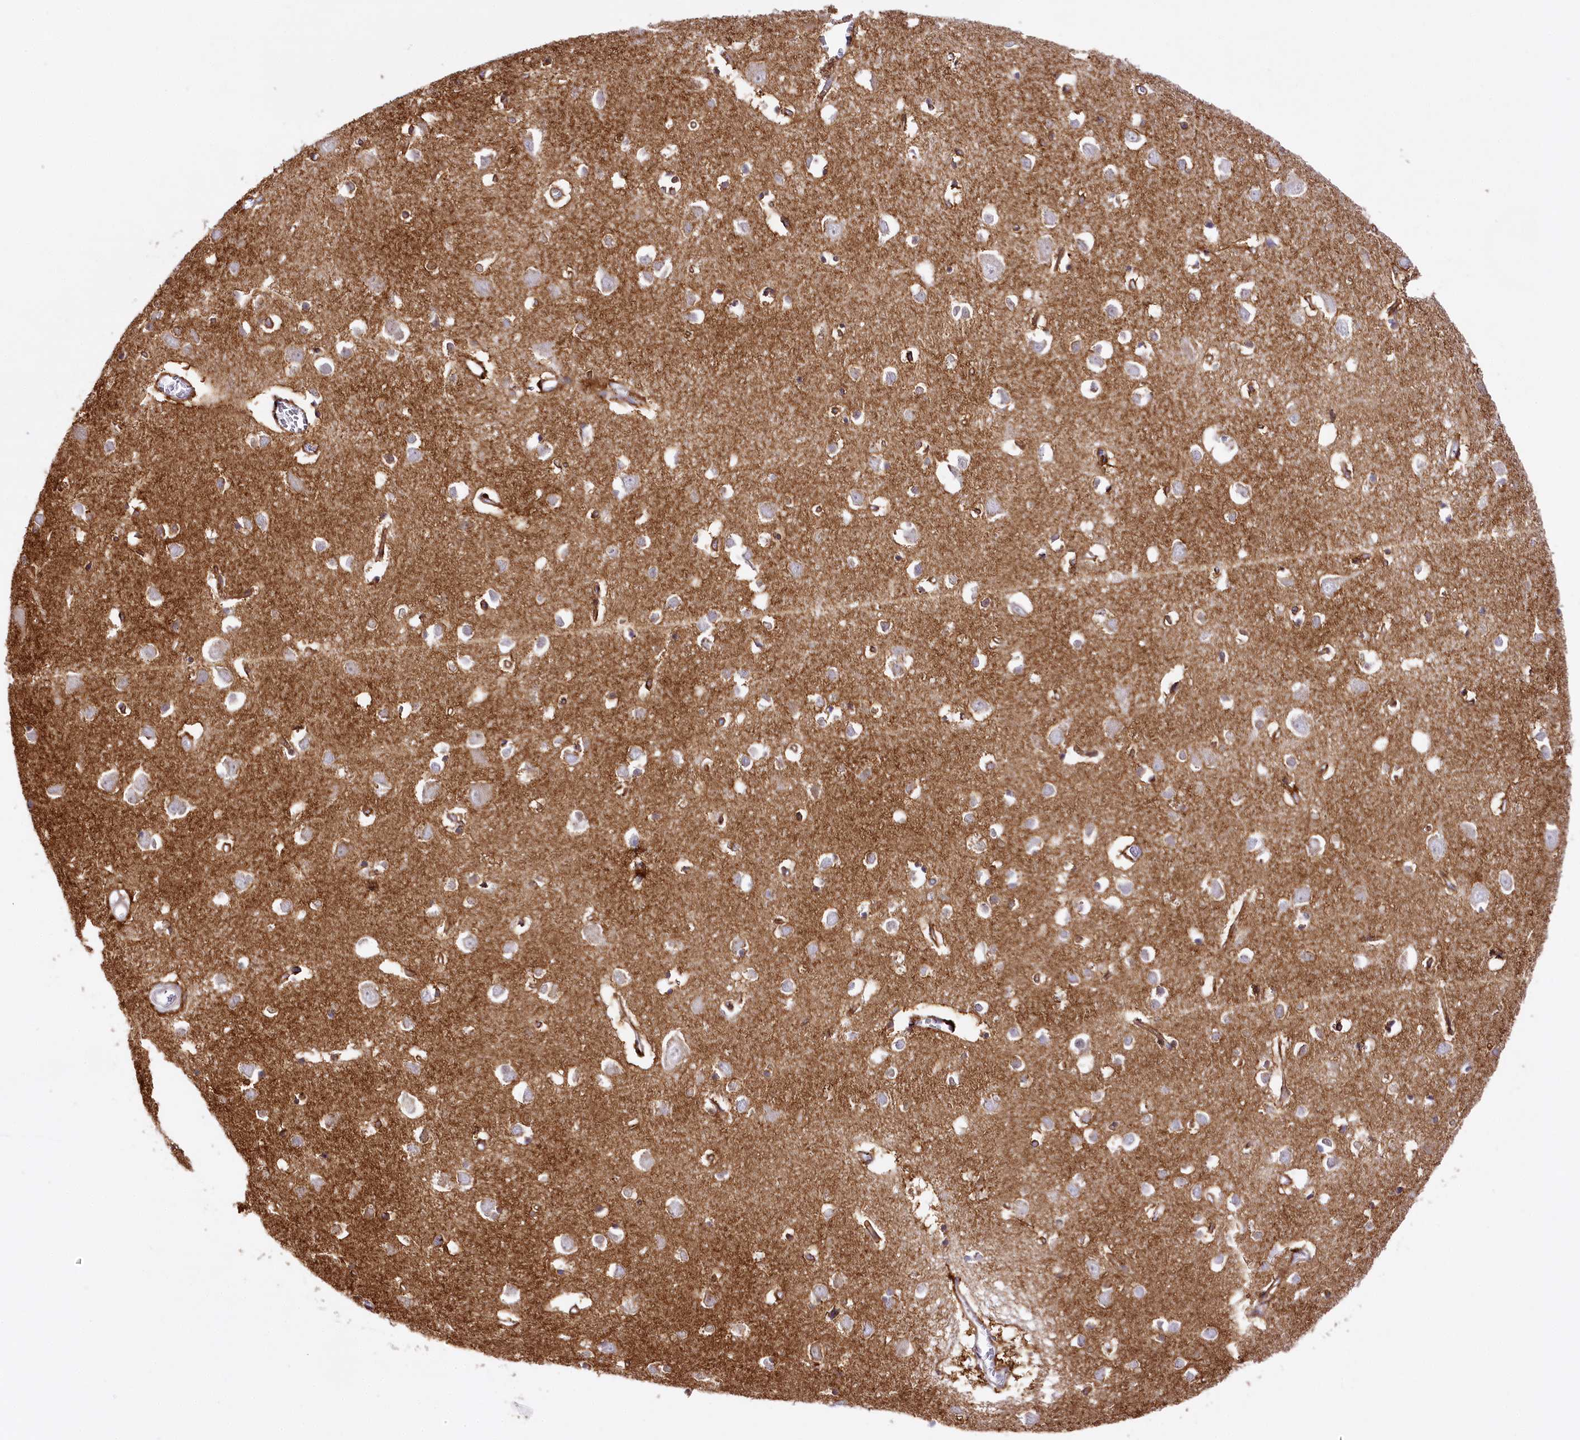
{"staining": {"intensity": "moderate", "quantity": "25%-75%", "location": "cytoplasmic/membranous"}, "tissue": "cerebral cortex", "cell_type": "Endothelial cells", "image_type": "normal", "snomed": [{"axis": "morphology", "description": "Normal tissue, NOS"}, {"axis": "topography", "description": "Cerebral cortex"}], "caption": "Approximately 25%-75% of endothelial cells in normal cerebral cortex show moderate cytoplasmic/membranous protein staining as visualized by brown immunohistochemical staining.", "gene": "ZNF226", "patient": {"sex": "female", "age": 64}}